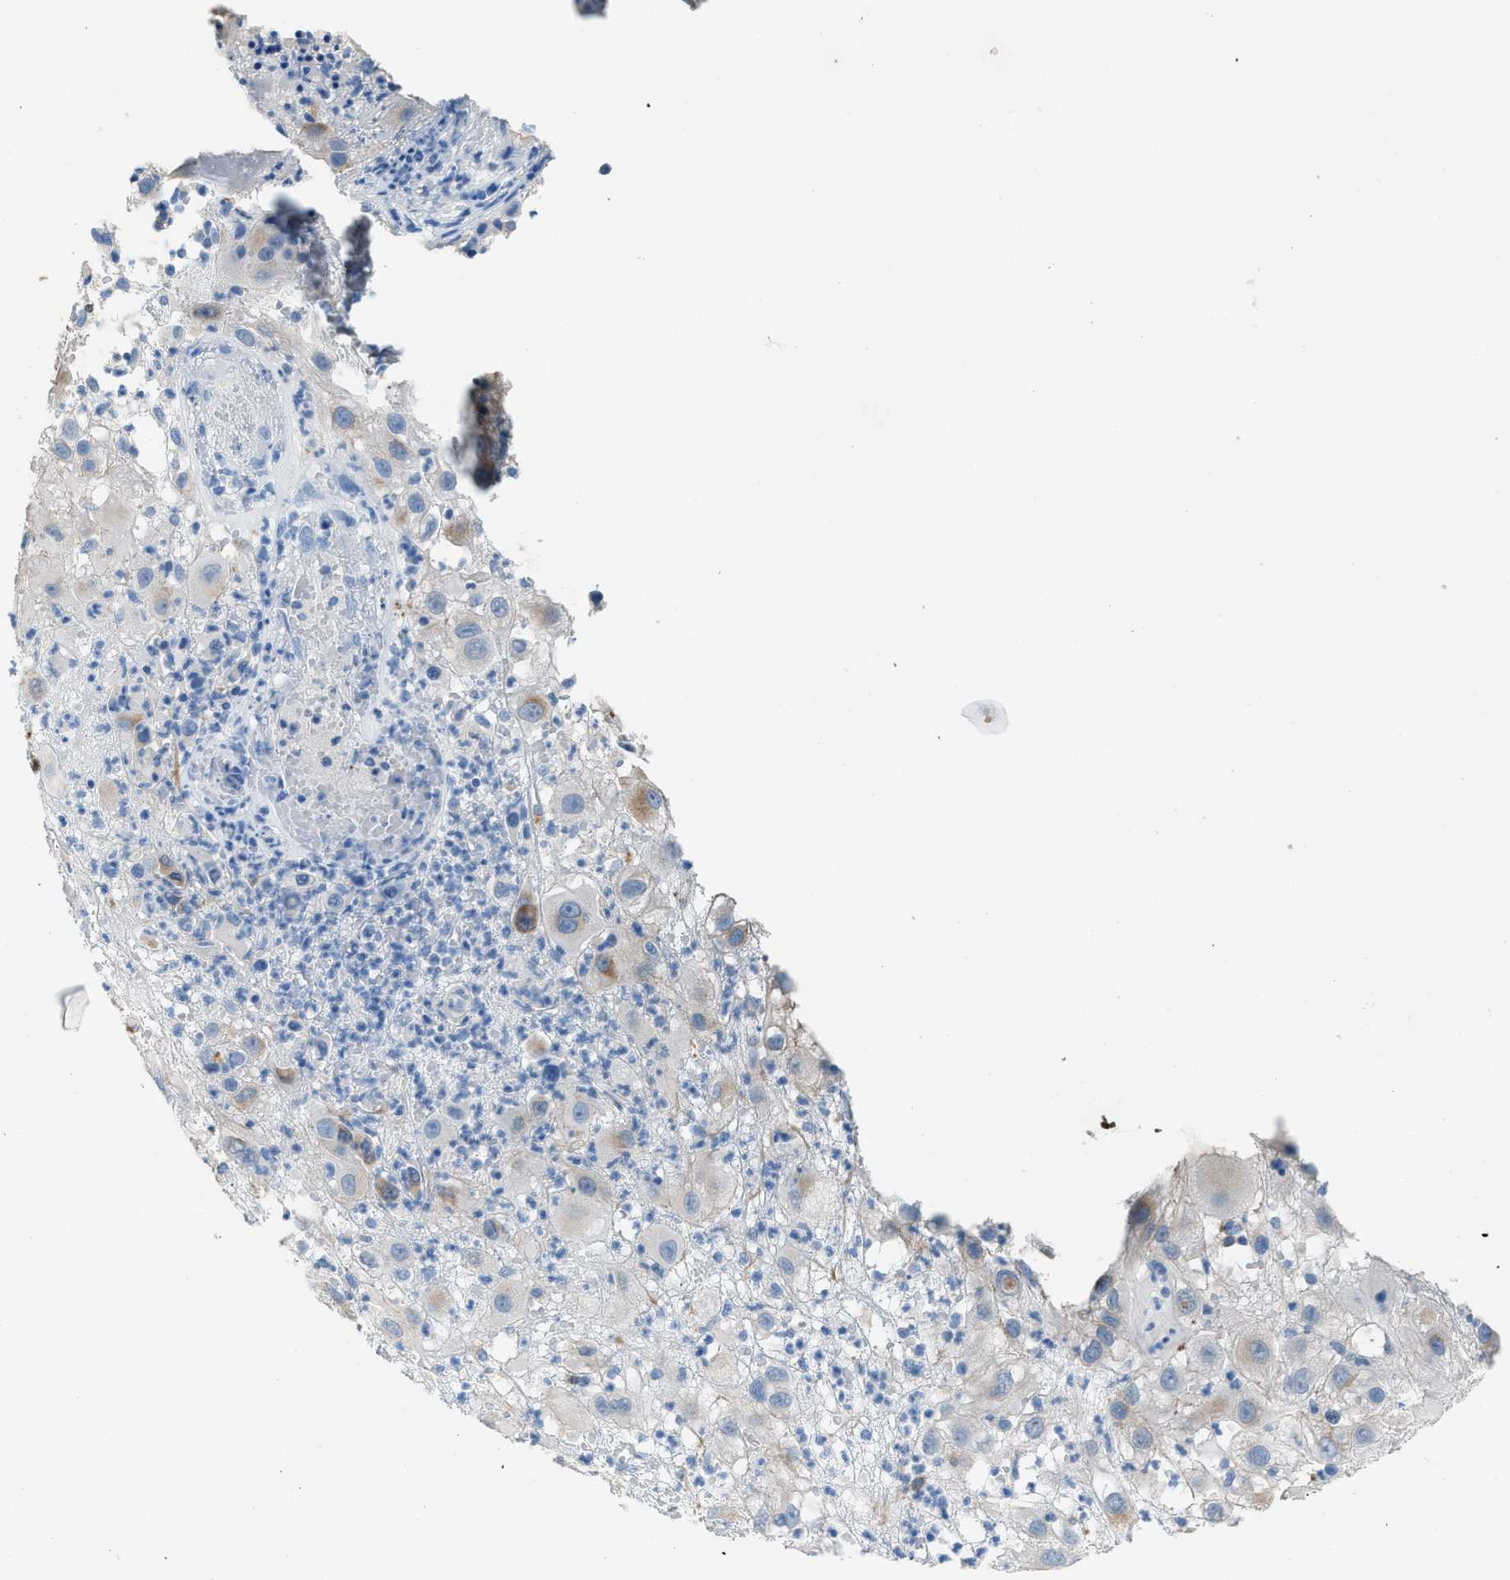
{"staining": {"intensity": "weak", "quantity": "<25%", "location": "cytoplasmic/membranous"}, "tissue": "melanoma", "cell_type": "Tumor cells", "image_type": "cancer", "snomed": [{"axis": "morphology", "description": "Malignant melanoma, NOS"}, {"axis": "topography", "description": "Skin"}], "caption": "This is a image of immunohistochemistry (IHC) staining of melanoma, which shows no expression in tumor cells.", "gene": "CLEC10A", "patient": {"sex": "female", "age": 81}}